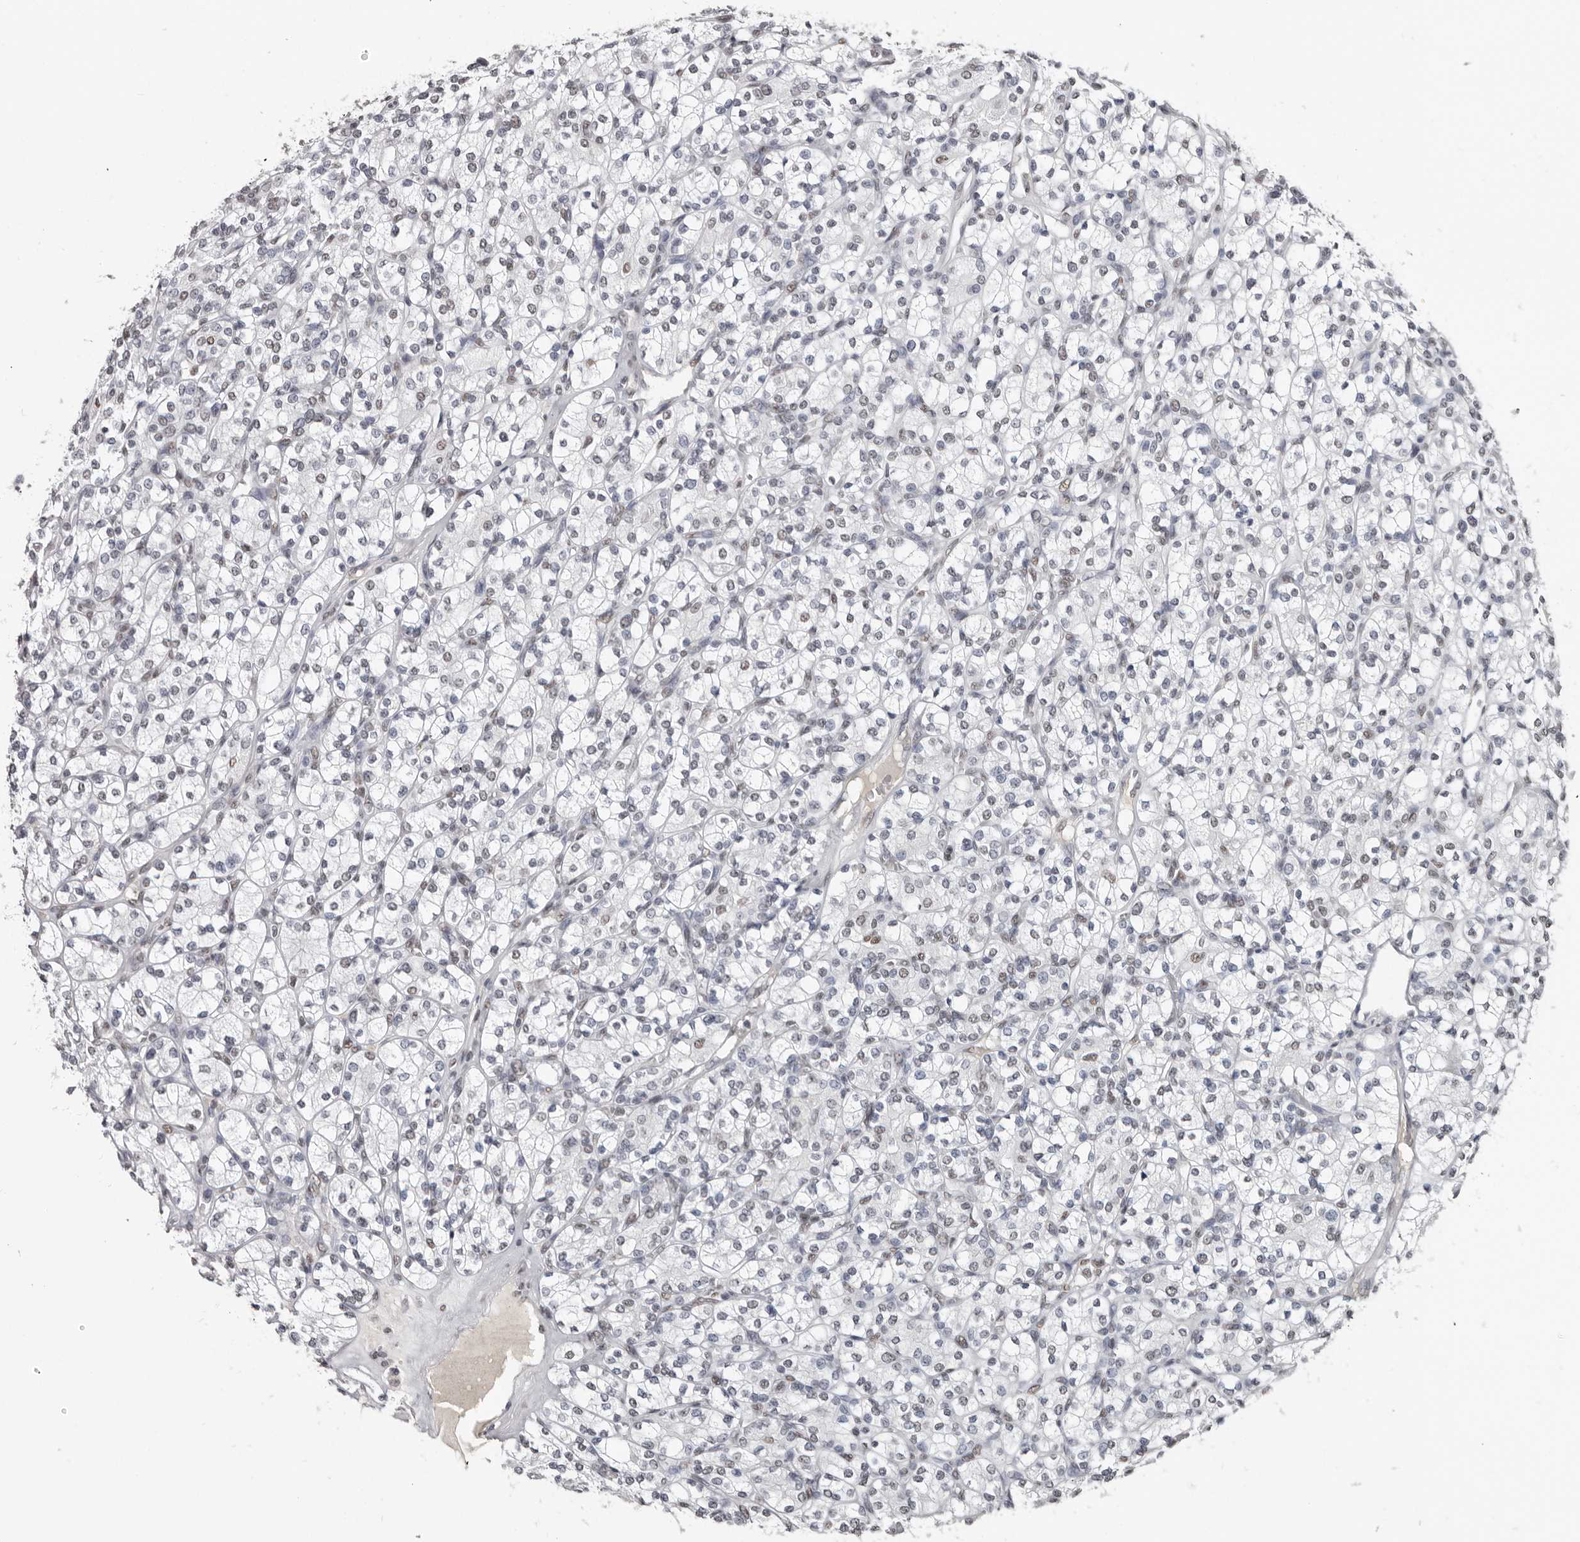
{"staining": {"intensity": "negative", "quantity": "none", "location": "none"}, "tissue": "renal cancer", "cell_type": "Tumor cells", "image_type": "cancer", "snomed": [{"axis": "morphology", "description": "Adenocarcinoma, NOS"}, {"axis": "topography", "description": "Kidney"}], "caption": "A high-resolution photomicrograph shows immunohistochemistry staining of renal cancer, which reveals no significant staining in tumor cells.", "gene": "SCAF4", "patient": {"sex": "male", "age": 77}}